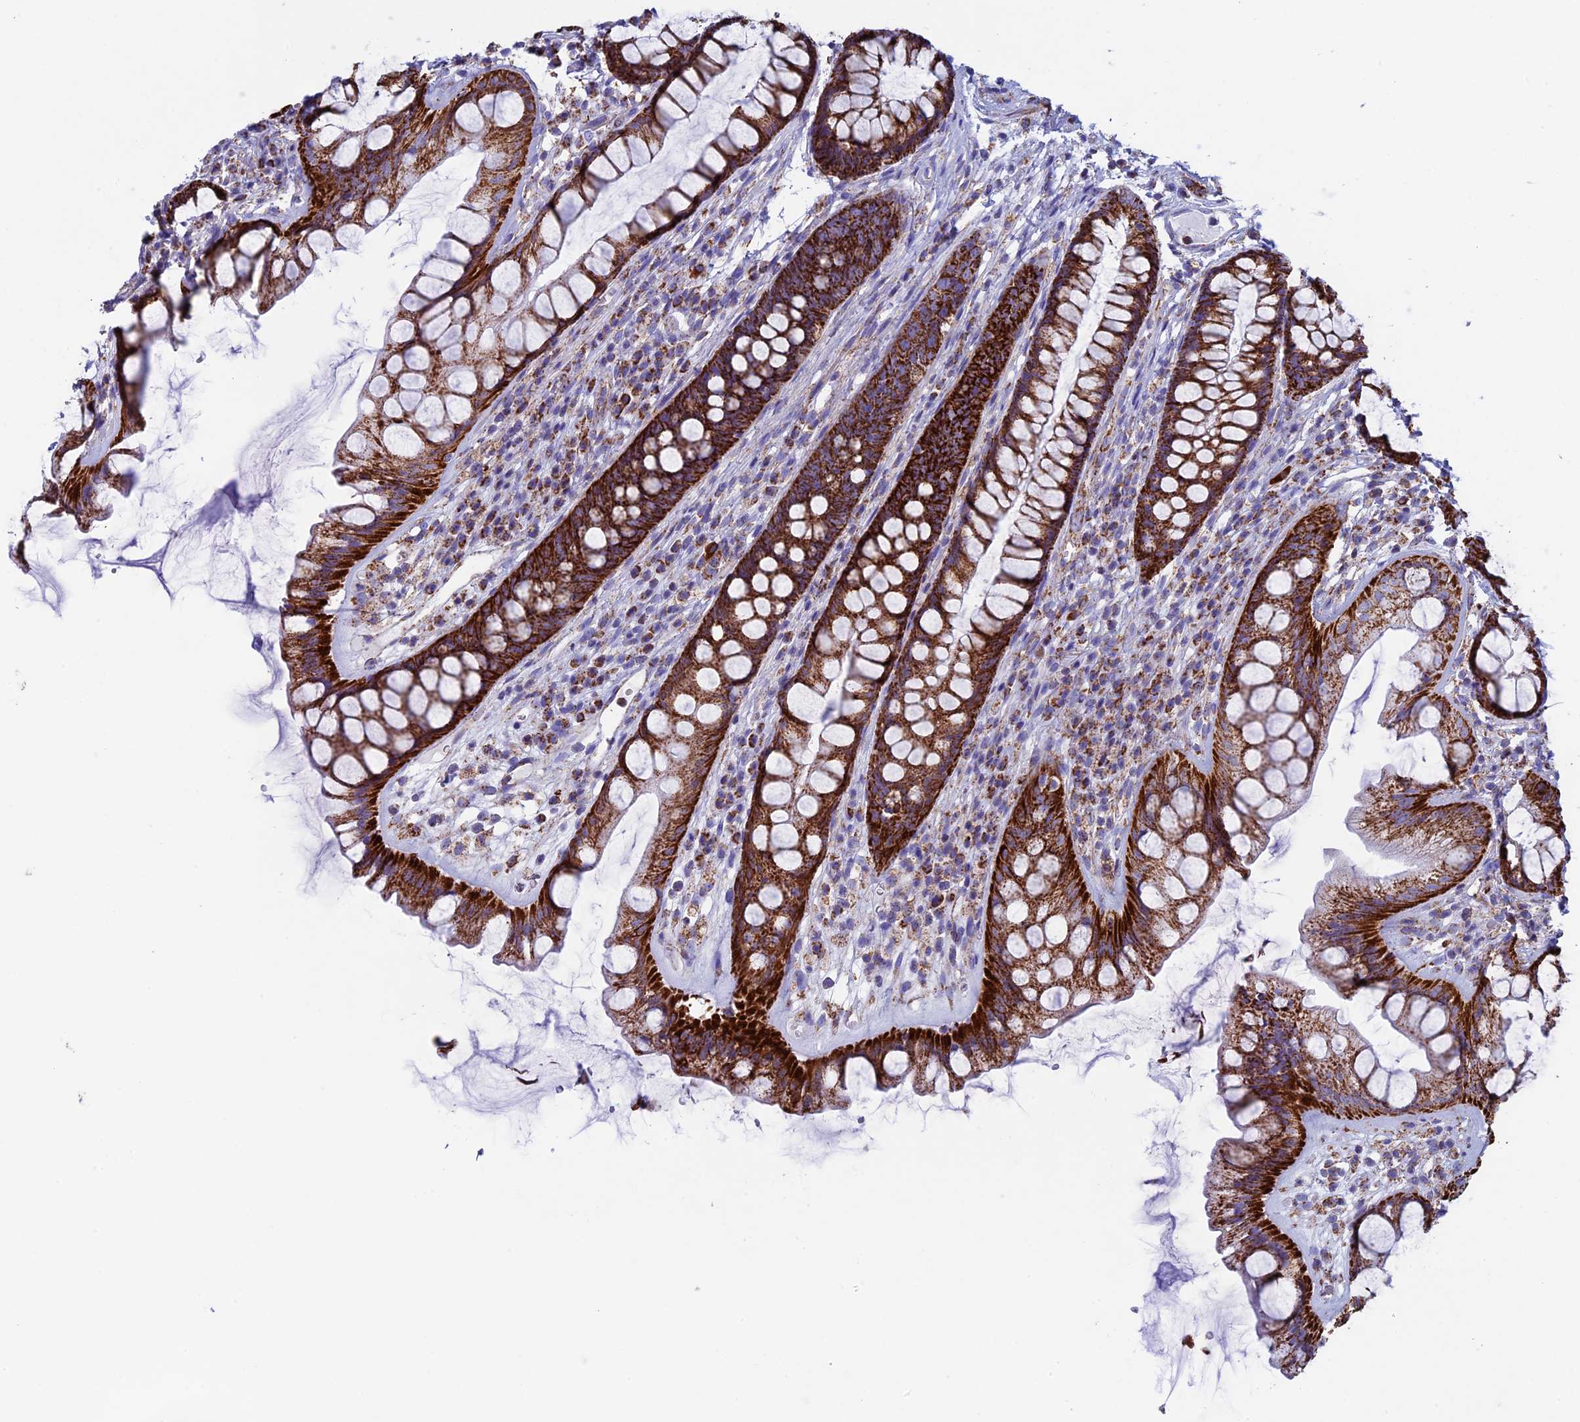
{"staining": {"intensity": "strong", "quantity": ">75%", "location": "cytoplasmic/membranous"}, "tissue": "rectum", "cell_type": "Glandular cells", "image_type": "normal", "snomed": [{"axis": "morphology", "description": "Normal tissue, NOS"}, {"axis": "topography", "description": "Rectum"}], "caption": "A histopathology image showing strong cytoplasmic/membranous positivity in approximately >75% of glandular cells in benign rectum, as visualized by brown immunohistochemical staining.", "gene": "UQCRFS1", "patient": {"sex": "male", "age": 74}}